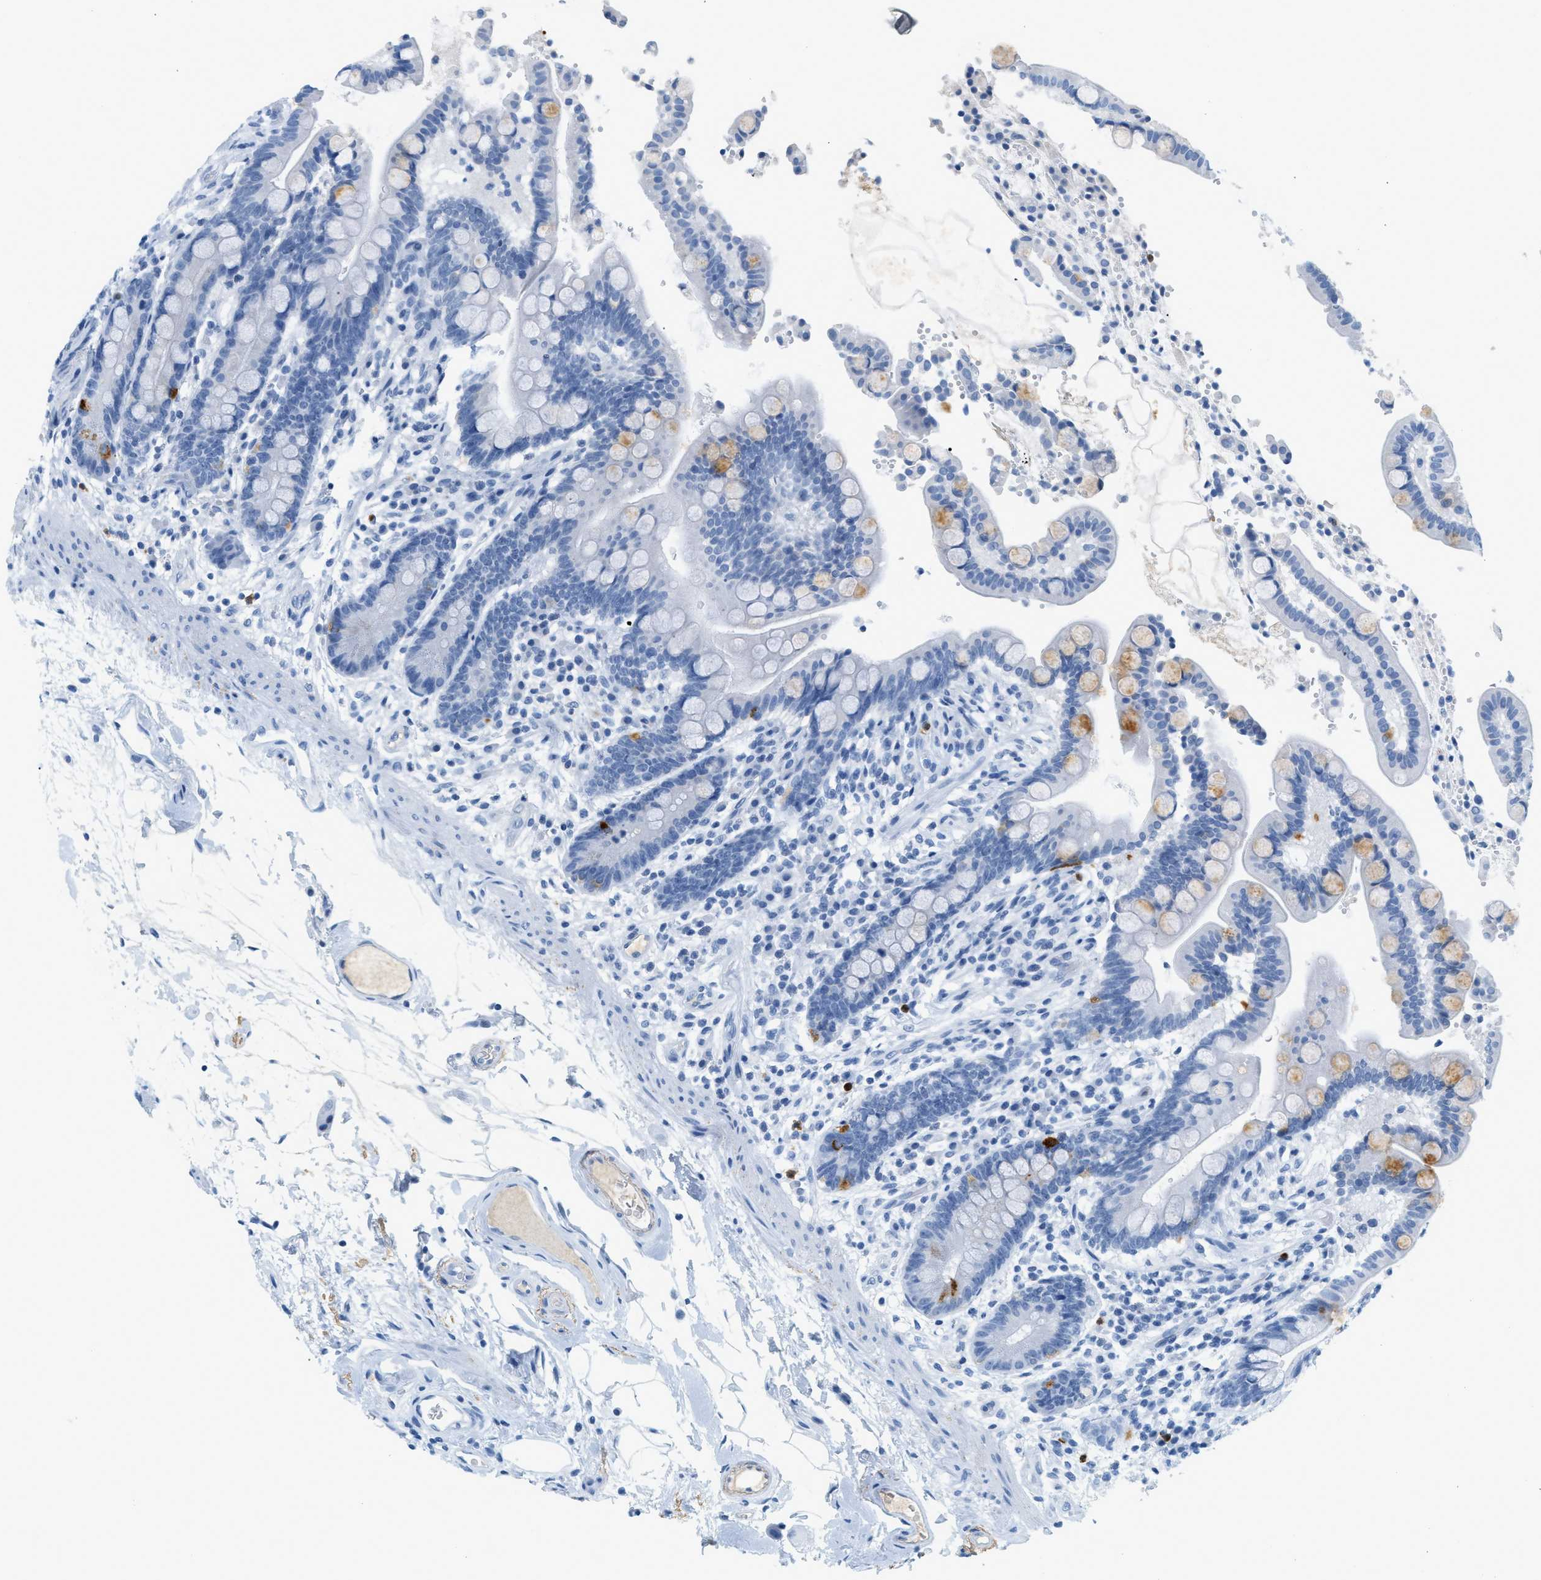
{"staining": {"intensity": "negative", "quantity": "none", "location": "none"}, "tissue": "colon", "cell_type": "Endothelial cells", "image_type": "normal", "snomed": [{"axis": "morphology", "description": "Normal tissue, NOS"}, {"axis": "topography", "description": "Colon"}], "caption": "An image of human colon is negative for staining in endothelial cells. Nuclei are stained in blue.", "gene": "LCN2", "patient": {"sex": "male", "age": 73}}